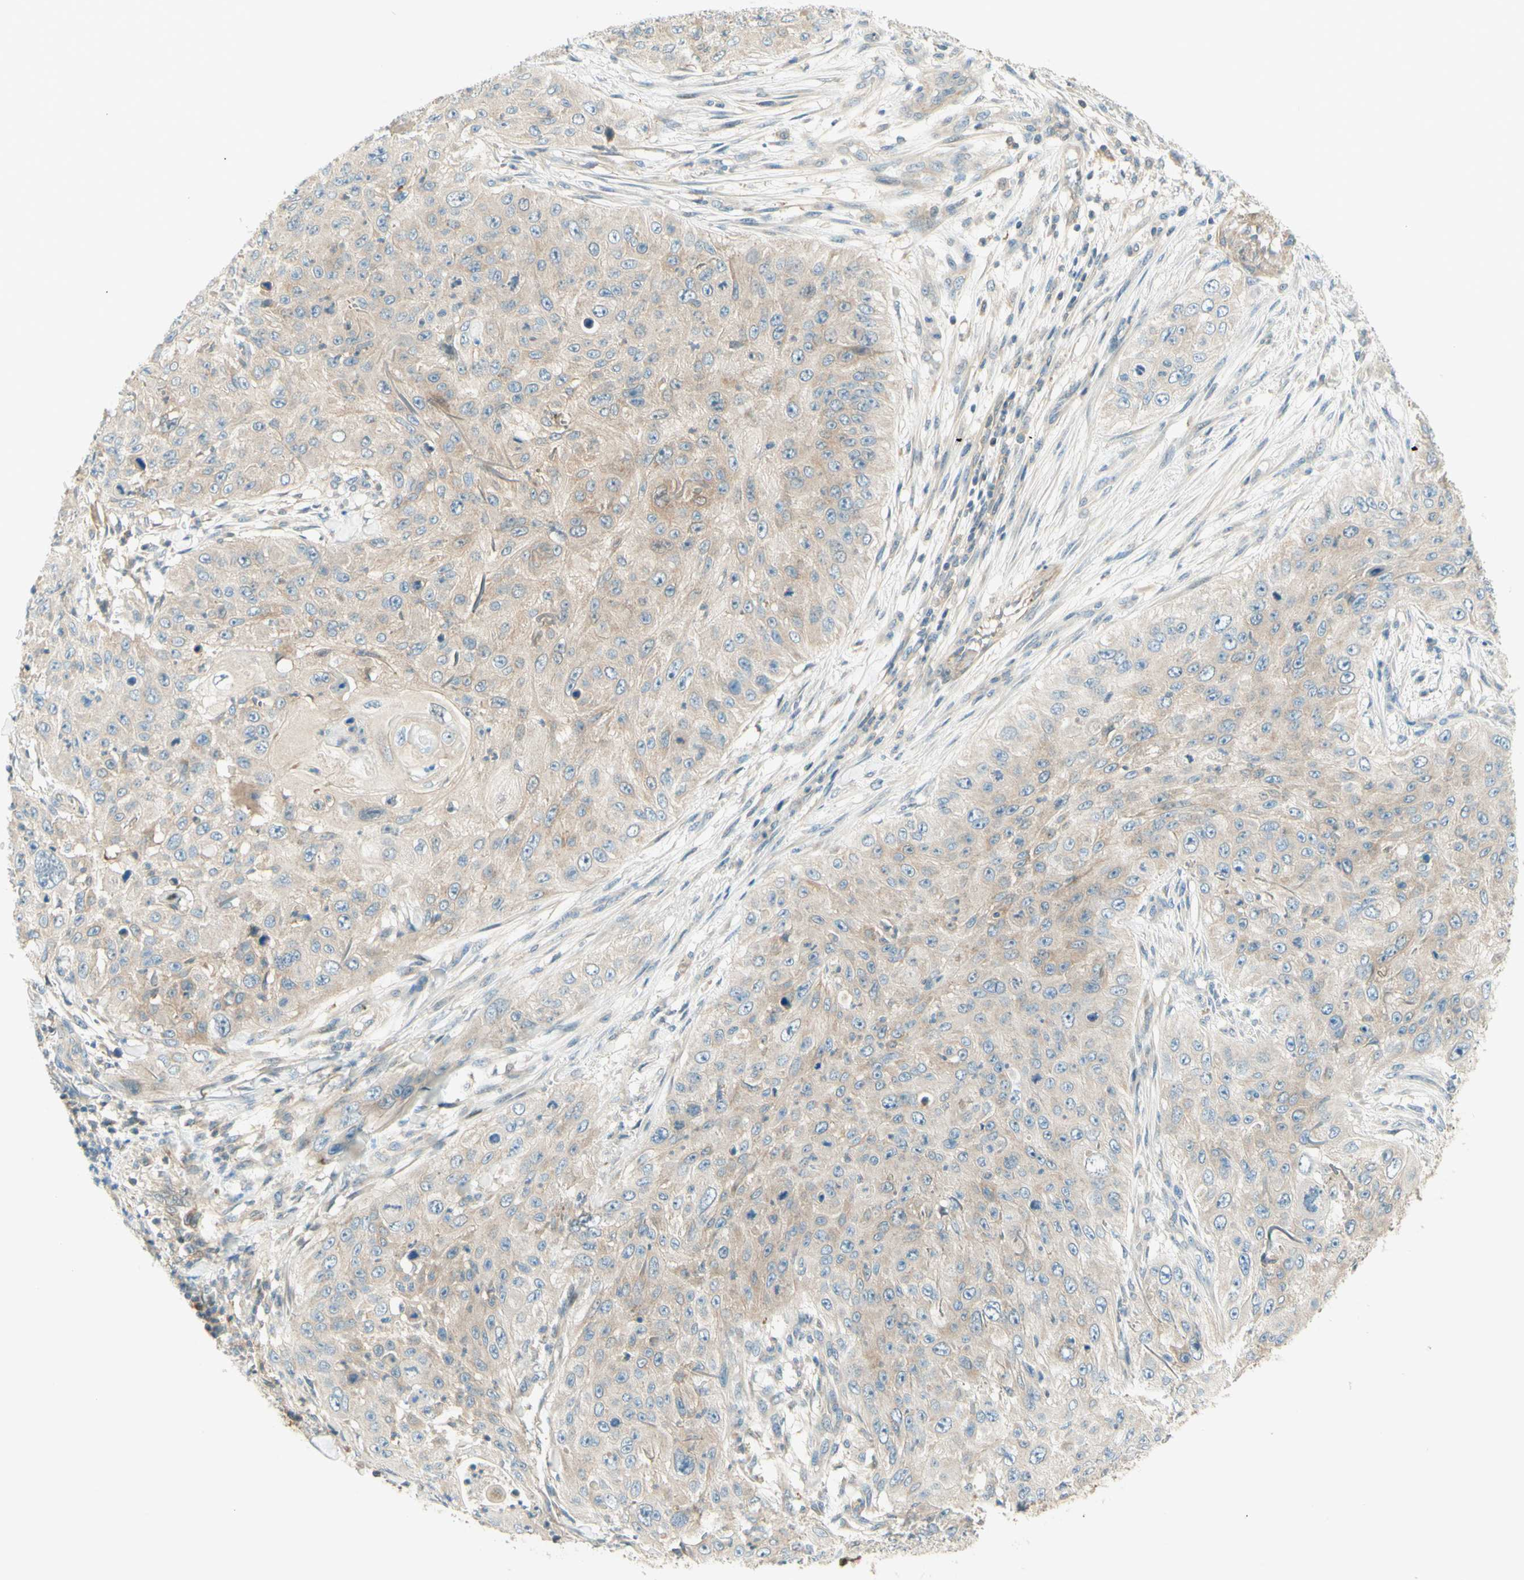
{"staining": {"intensity": "weak", "quantity": "25%-75%", "location": "cytoplasmic/membranous"}, "tissue": "skin cancer", "cell_type": "Tumor cells", "image_type": "cancer", "snomed": [{"axis": "morphology", "description": "Squamous cell carcinoma, NOS"}, {"axis": "topography", "description": "Skin"}], "caption": "Skin cancer (squamous cell carcinoma) stained with DAB (3,3'-diaminobenzidine) immunohistochemistry (IHC) exhibits low levels of weak cytoplasmic/membranous expression in about 25%-75% of tumor cells.", "gene": "PROM1", "patient": {"sex": "female", "age": 80}}